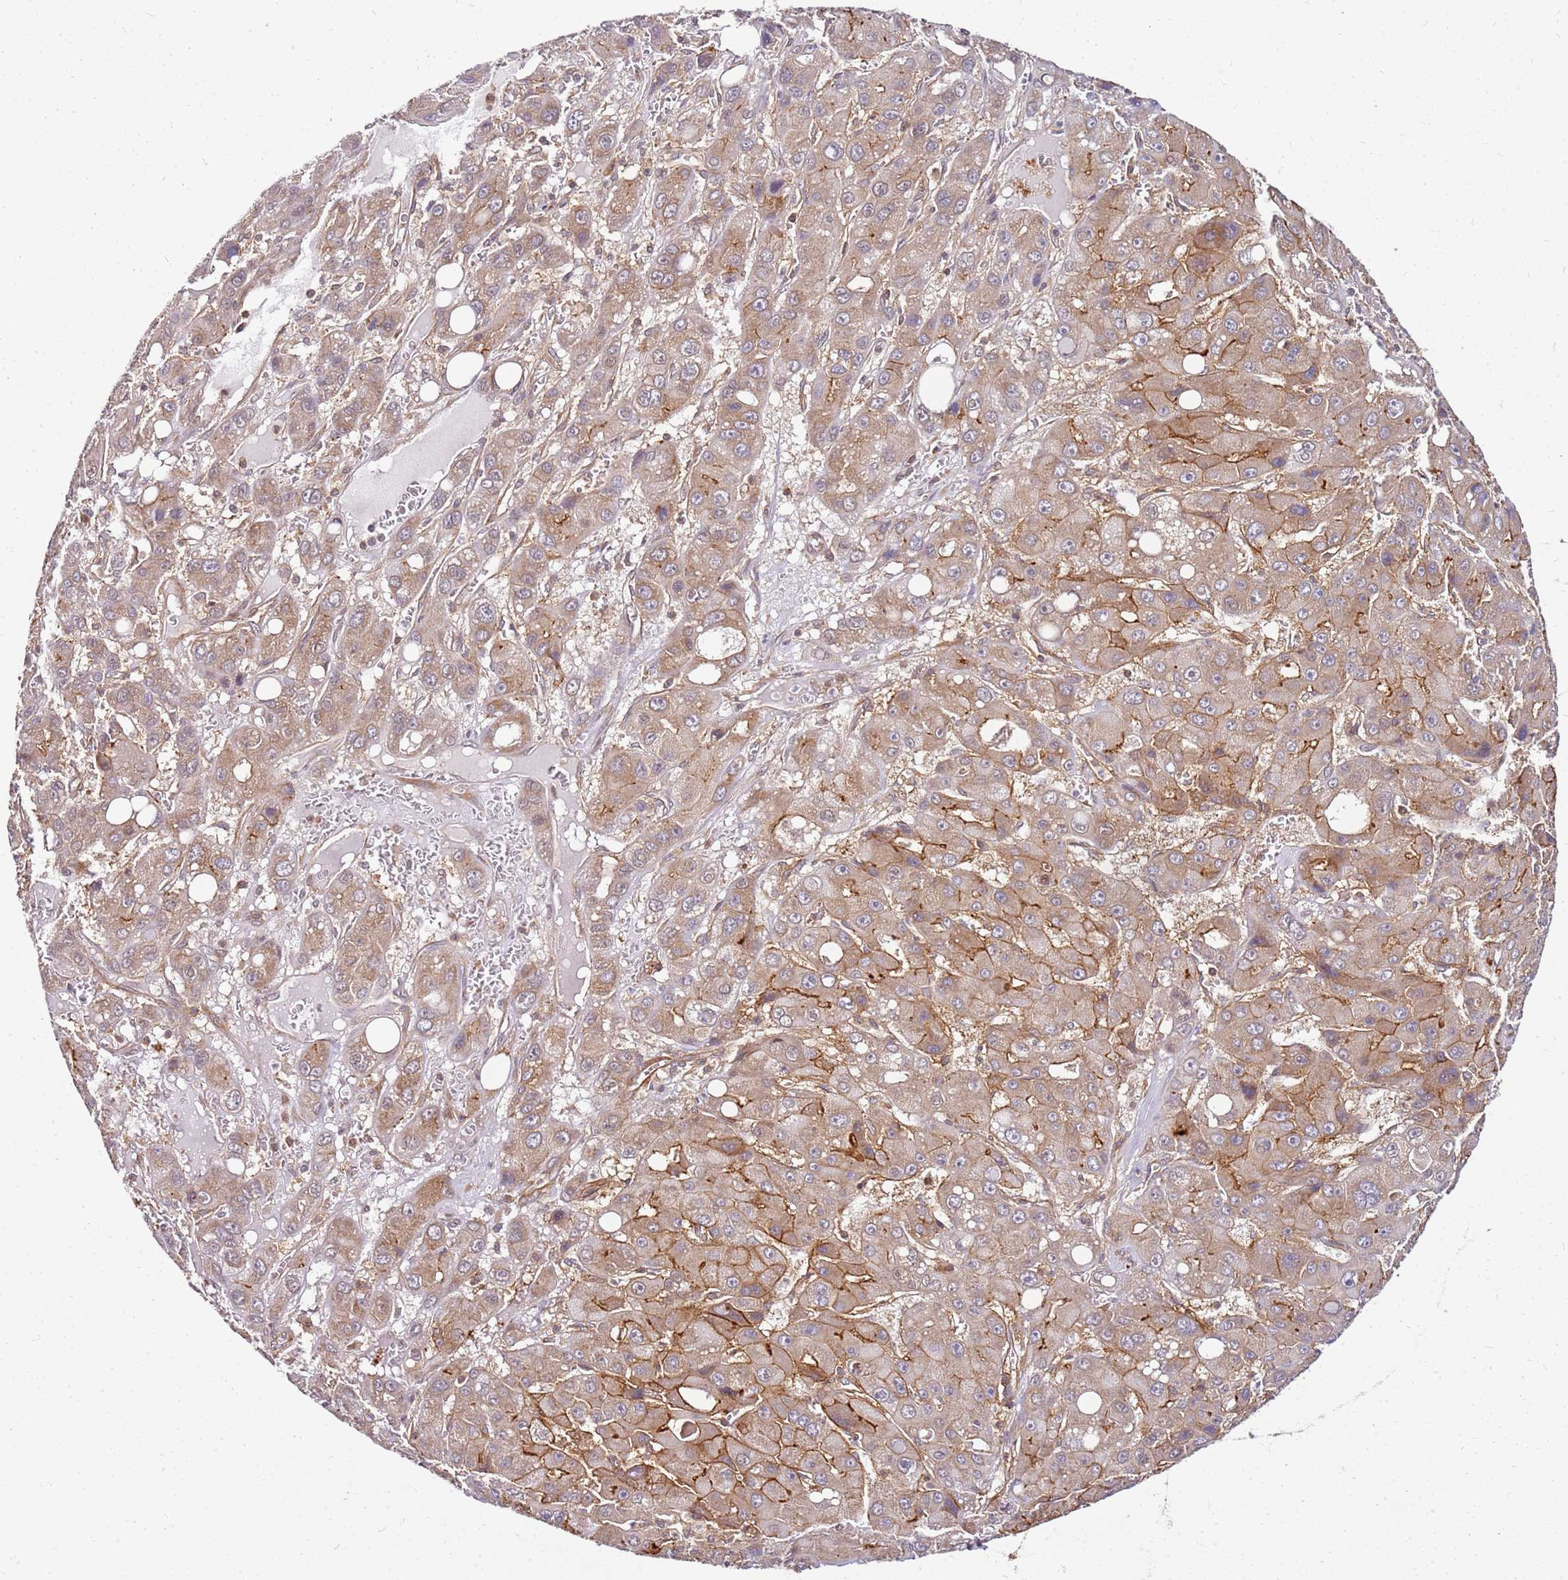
{"staining": {"intensity": "moderate", "quantity": "25%-75%", "location": "cytoplasmic/membranous"}, "tissue": "liver cancer", "cell_type": "Tumor cells", "image_type": "cancer", "snomed": [{"axis": "morphology", "description": "Carcinoma, Hepatocellular, NOS"}, {"axis": "topography", "description": "Liver"}], "caption": "A medium amount of moderate cytoplasmic/membranous expression is appreciated in approximately 25%-75% of tumor cells in liver cancer tissue. (DAB = brown stain, brightfield microscopy at high magnification).", "gene": "PIH1D1", "patient": {"sex": "male", "age": 55}}